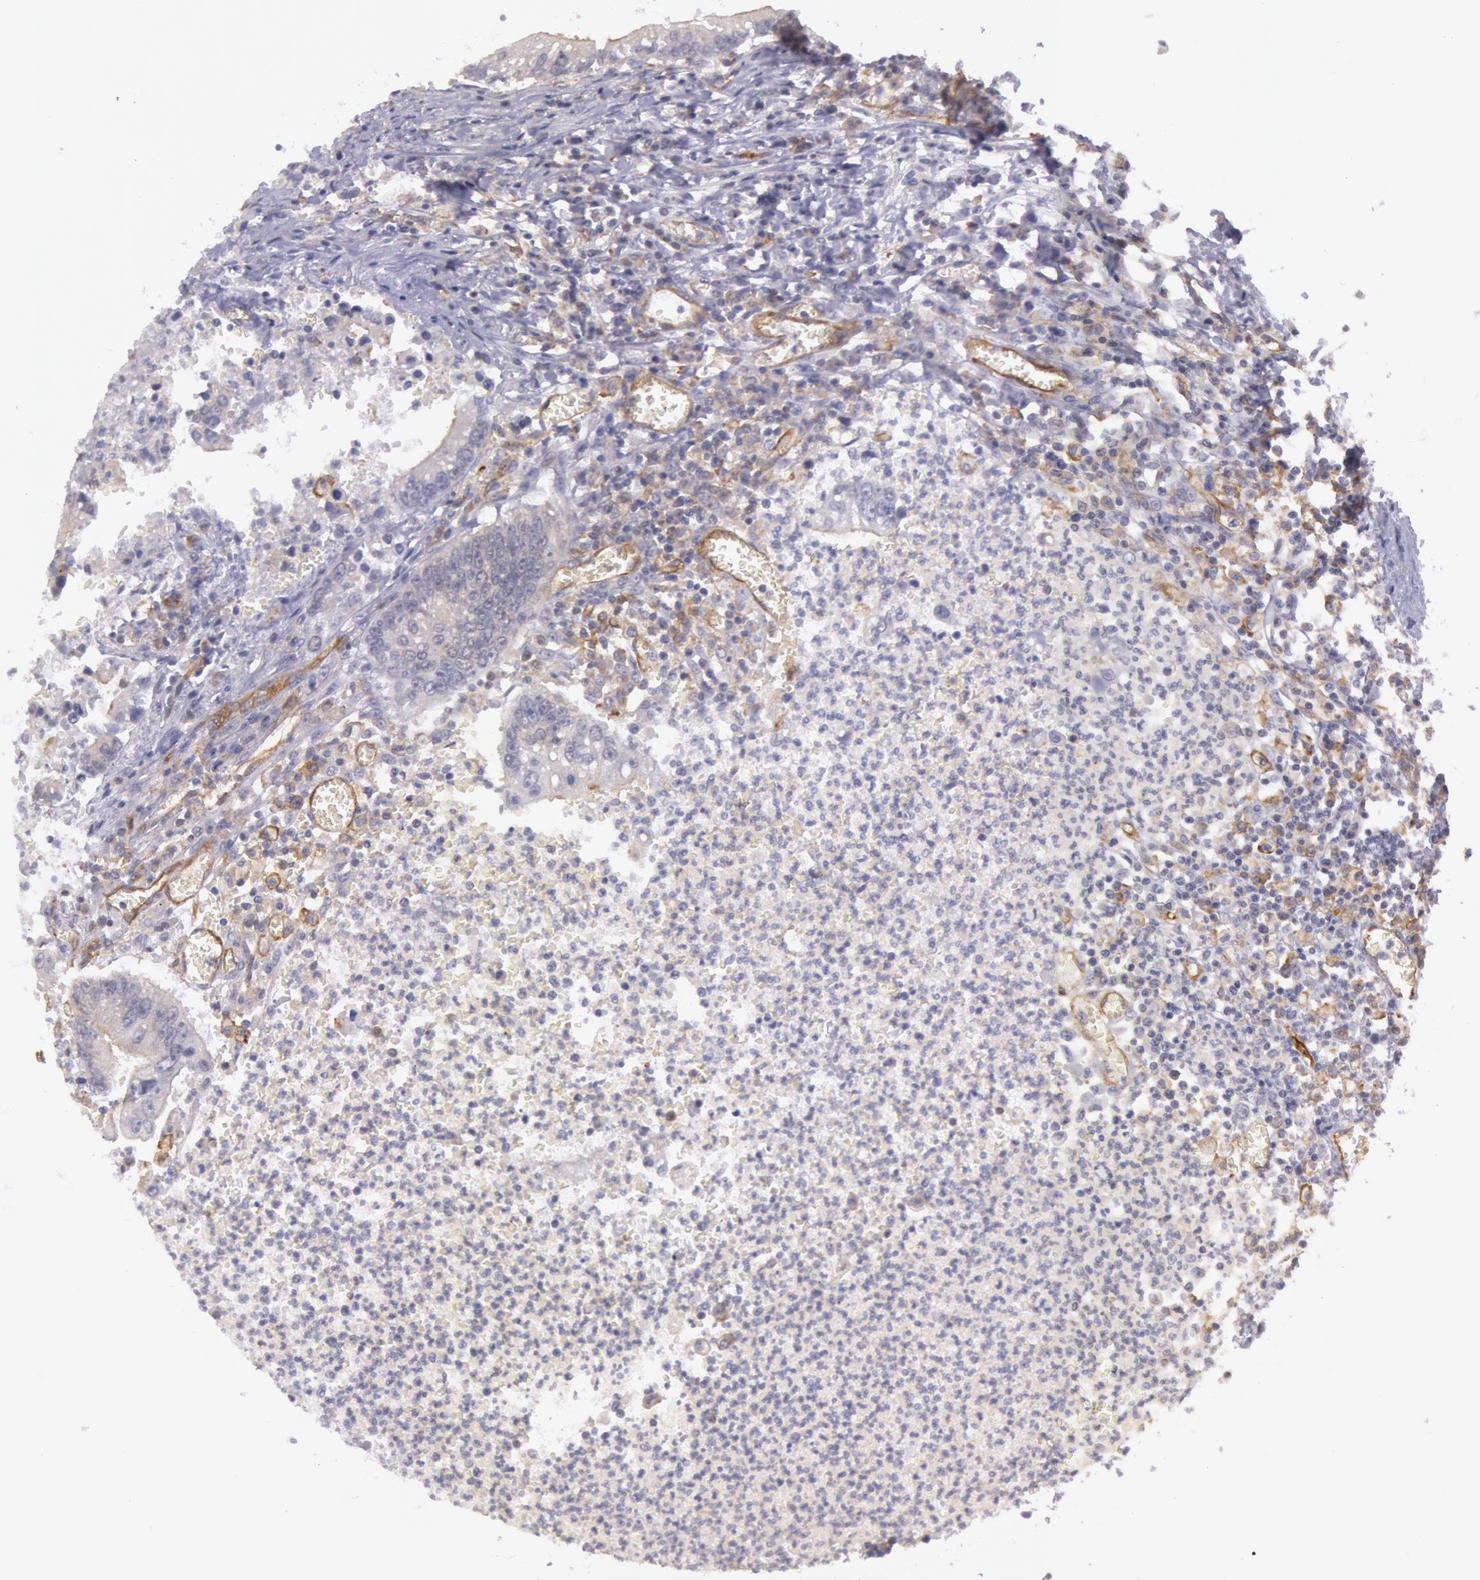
{"staining": {"intensity": "weak", "quantity": "25%-75%", "location": "cytoplasmic/membranous"}, "tissue": "colorectal cancer", "cell_type": "Tumor cells", "image_type": "cancer", "snomed": [{"axis": "morphology", "description": "Adenocarcinoma, NOS"}, {"axis": "topography", "description": "Rectum"}], "caption": "DAB immunohistochemical staining of human adenocarcinoma (colorectal) reveals weak cytoplasmic/membranous protein positivity in about 25%-75% of tumor cells.", "gene": "MYO5A", "patient": {"sex": "female", "age": 81}}